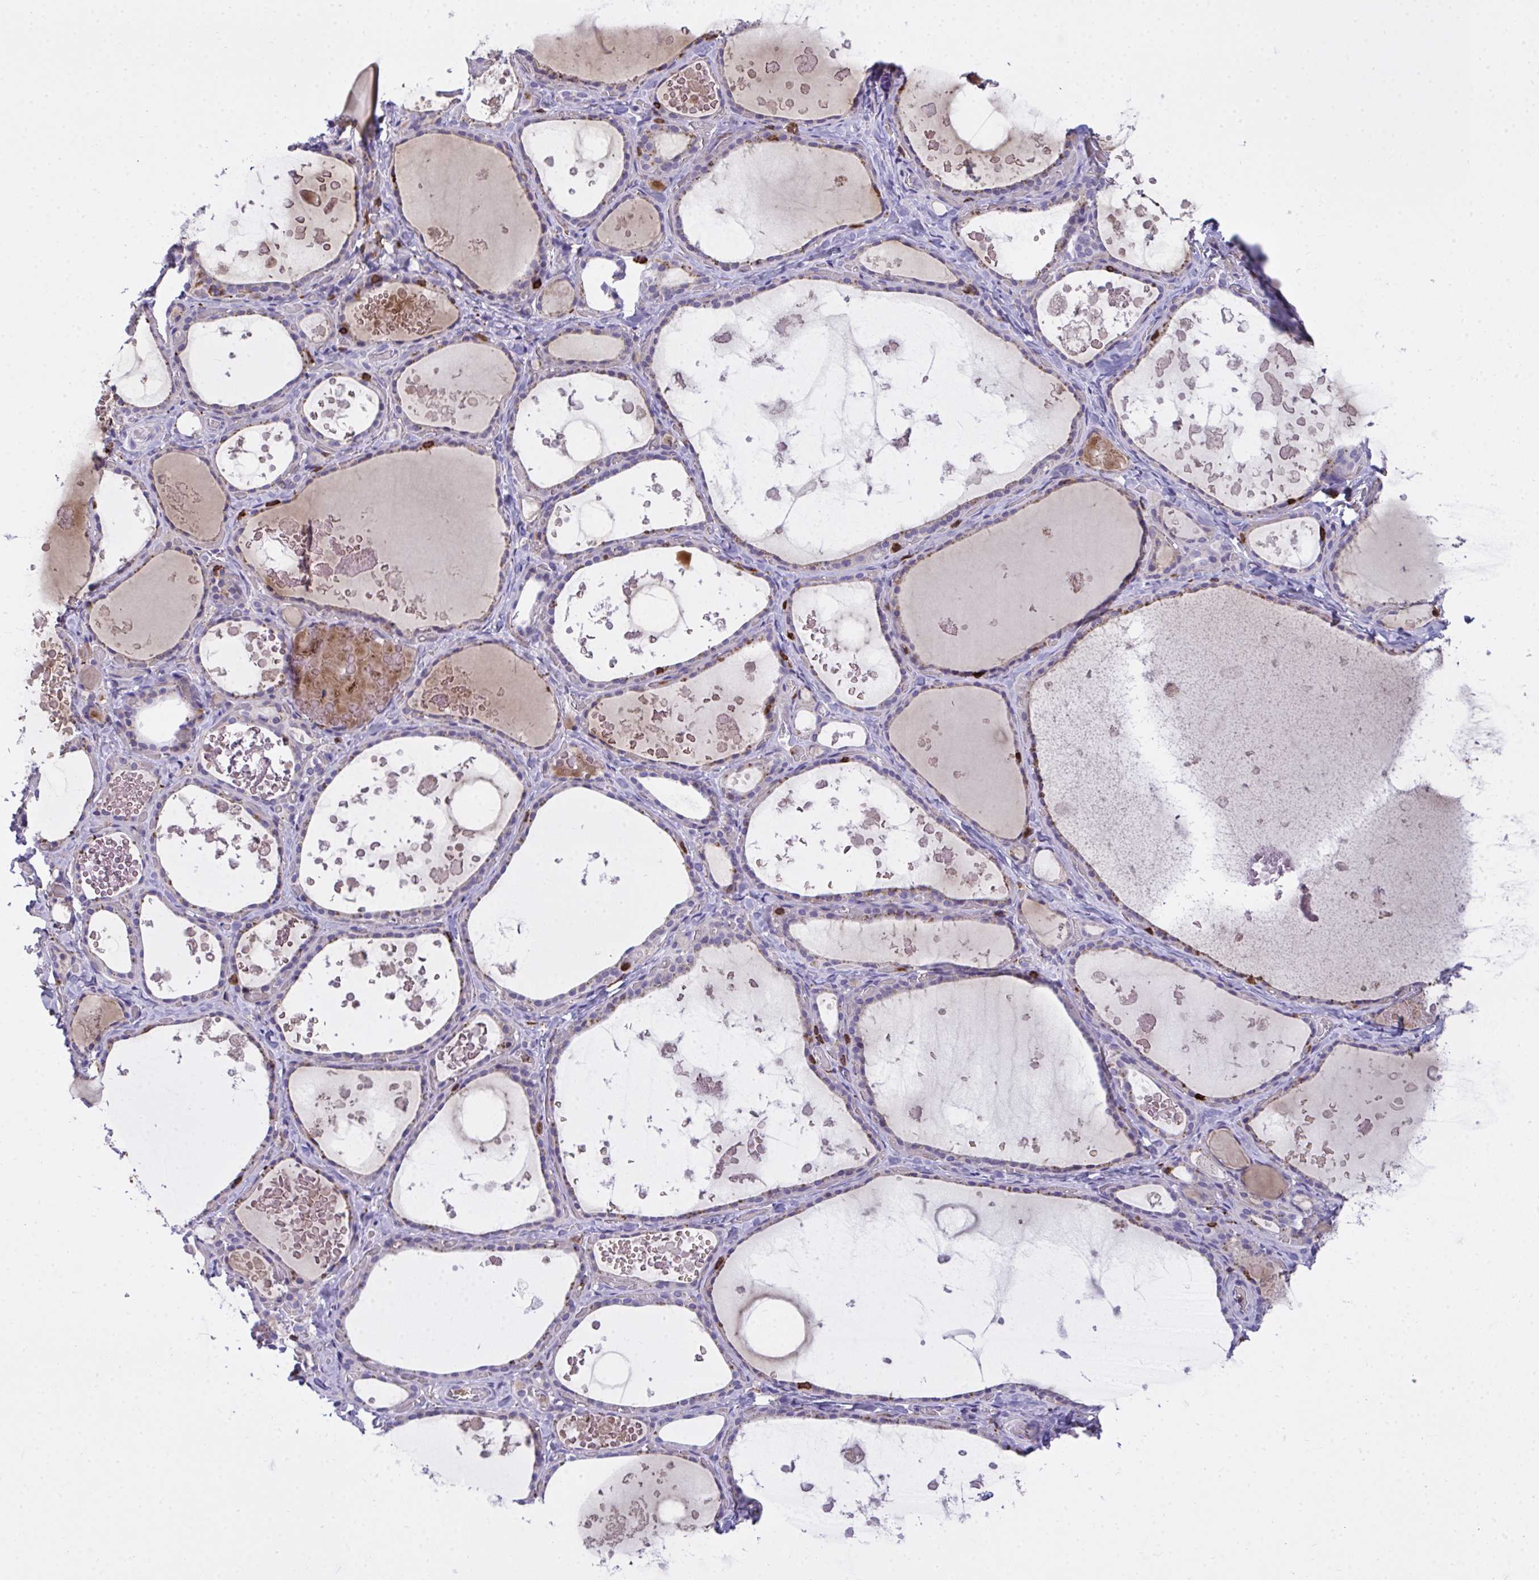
{"staining": {"intensity": "negative", "quantity": "none", "location": "none"}, "tissue": "thyroid gland", "cell_type": "Glandular cells", "image_type": "normal", "snomed": [{"axis": "morphology", "description": "Normal tissue, NOS"}, {"axis": "topography", "description": "Thyroid gland"}], "caption": "The micrograph exhibits no staining of glandular cells in normal thyroid gland.", "gene": "AP5M1", "patient": {"sex": "female", "age": 56}}